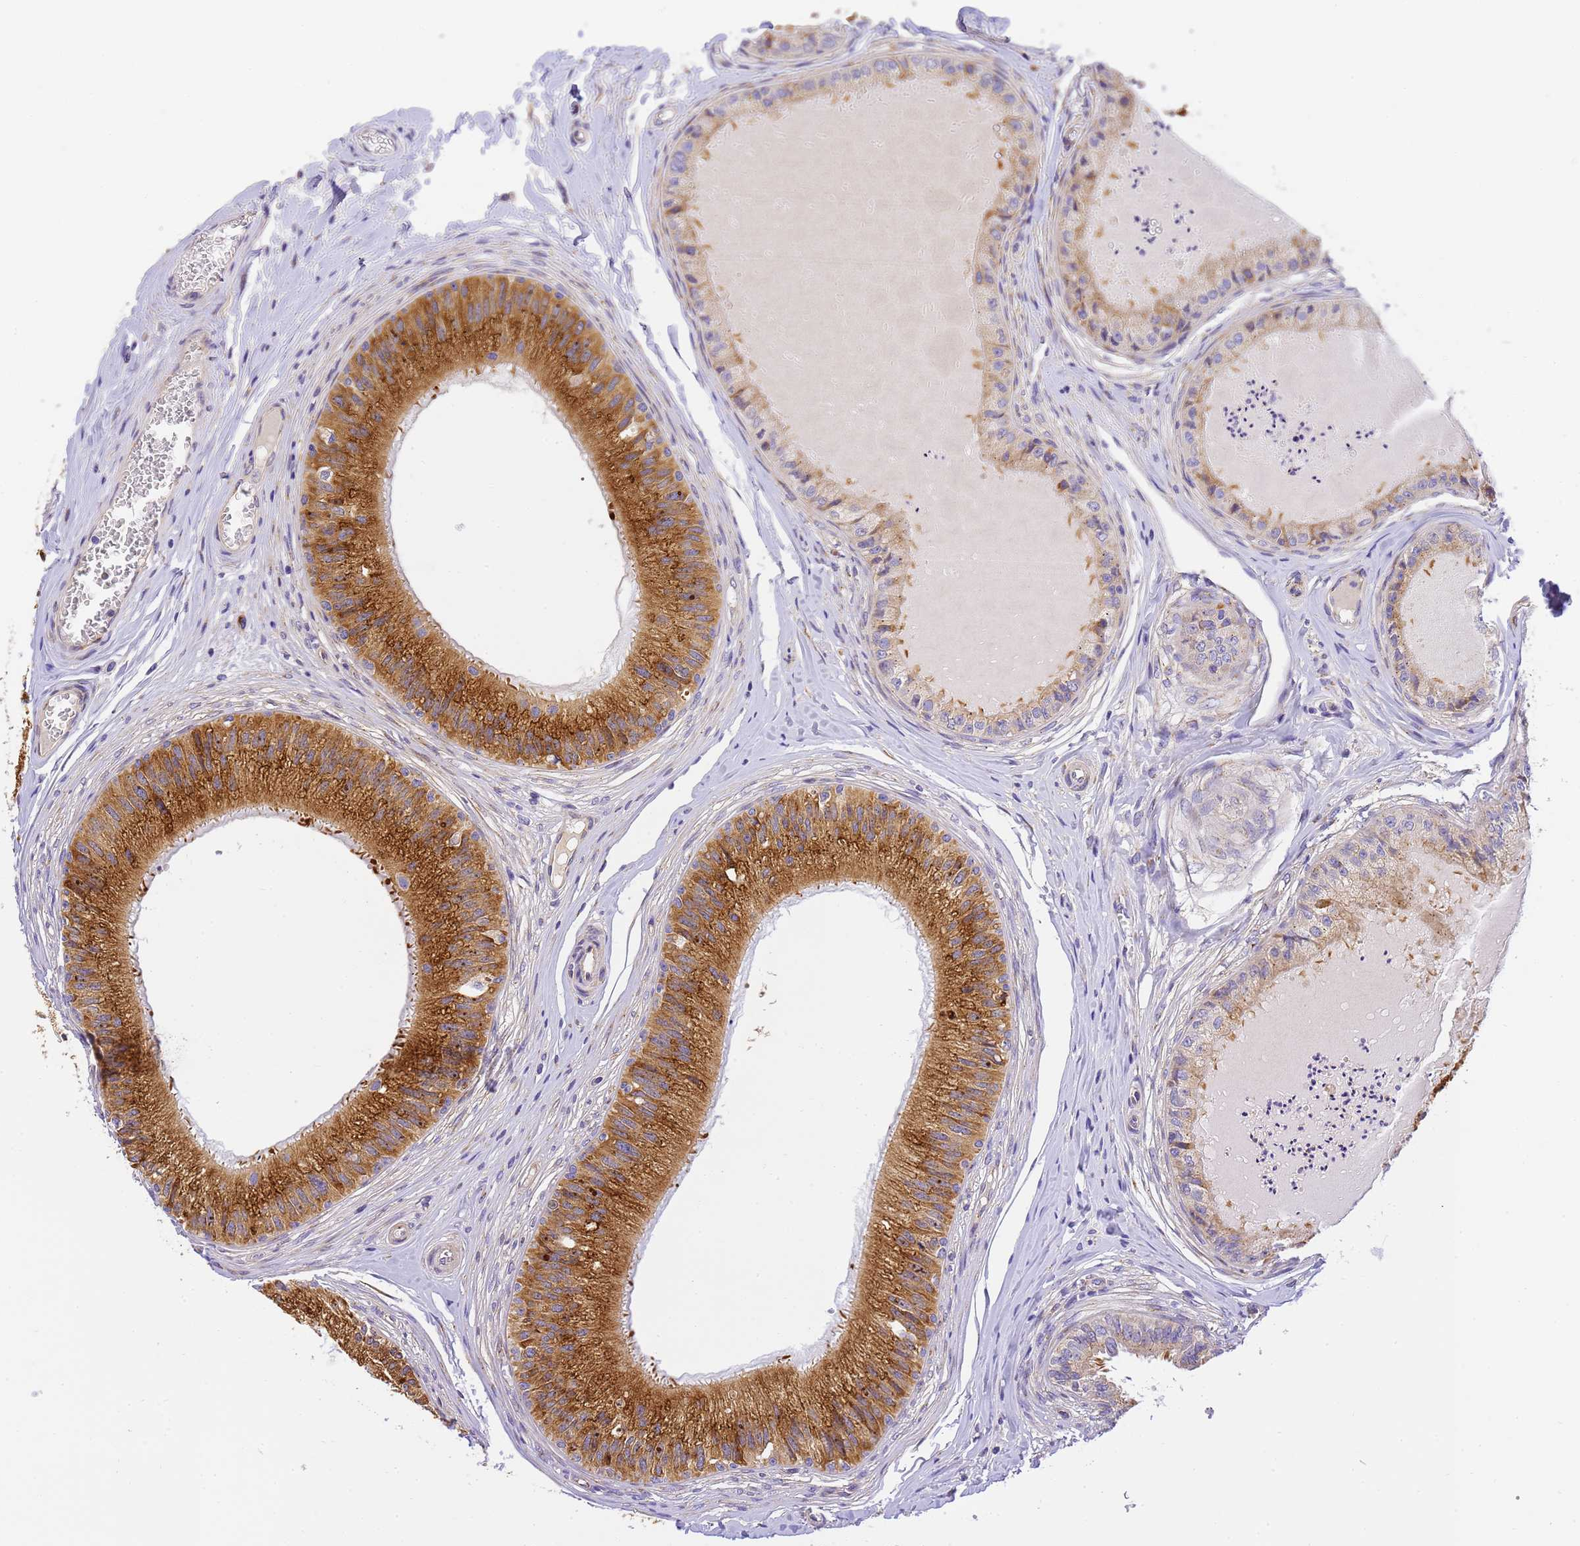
{"staining": {"intensity": "strong", "quantity": ">75%", "location": "cytoplasmic/membranous"}, "tissue": "epididymis", "cell_type": "Glandular cells", "image_type": "normal", "snomed": [{"axis": "morphology", "description": "Normal tissue, NOS"}, {"axis": "topography", "description": "Epididymis"}], "caption": "A micrograph of human epididymis stained for a protein reveals strong cytoplasmic/membranous brown staining in glandular cells. Nuclei are stained in blue.", "gene": "RHBDD3", "patient": {"sex": "male", "age": 31}}